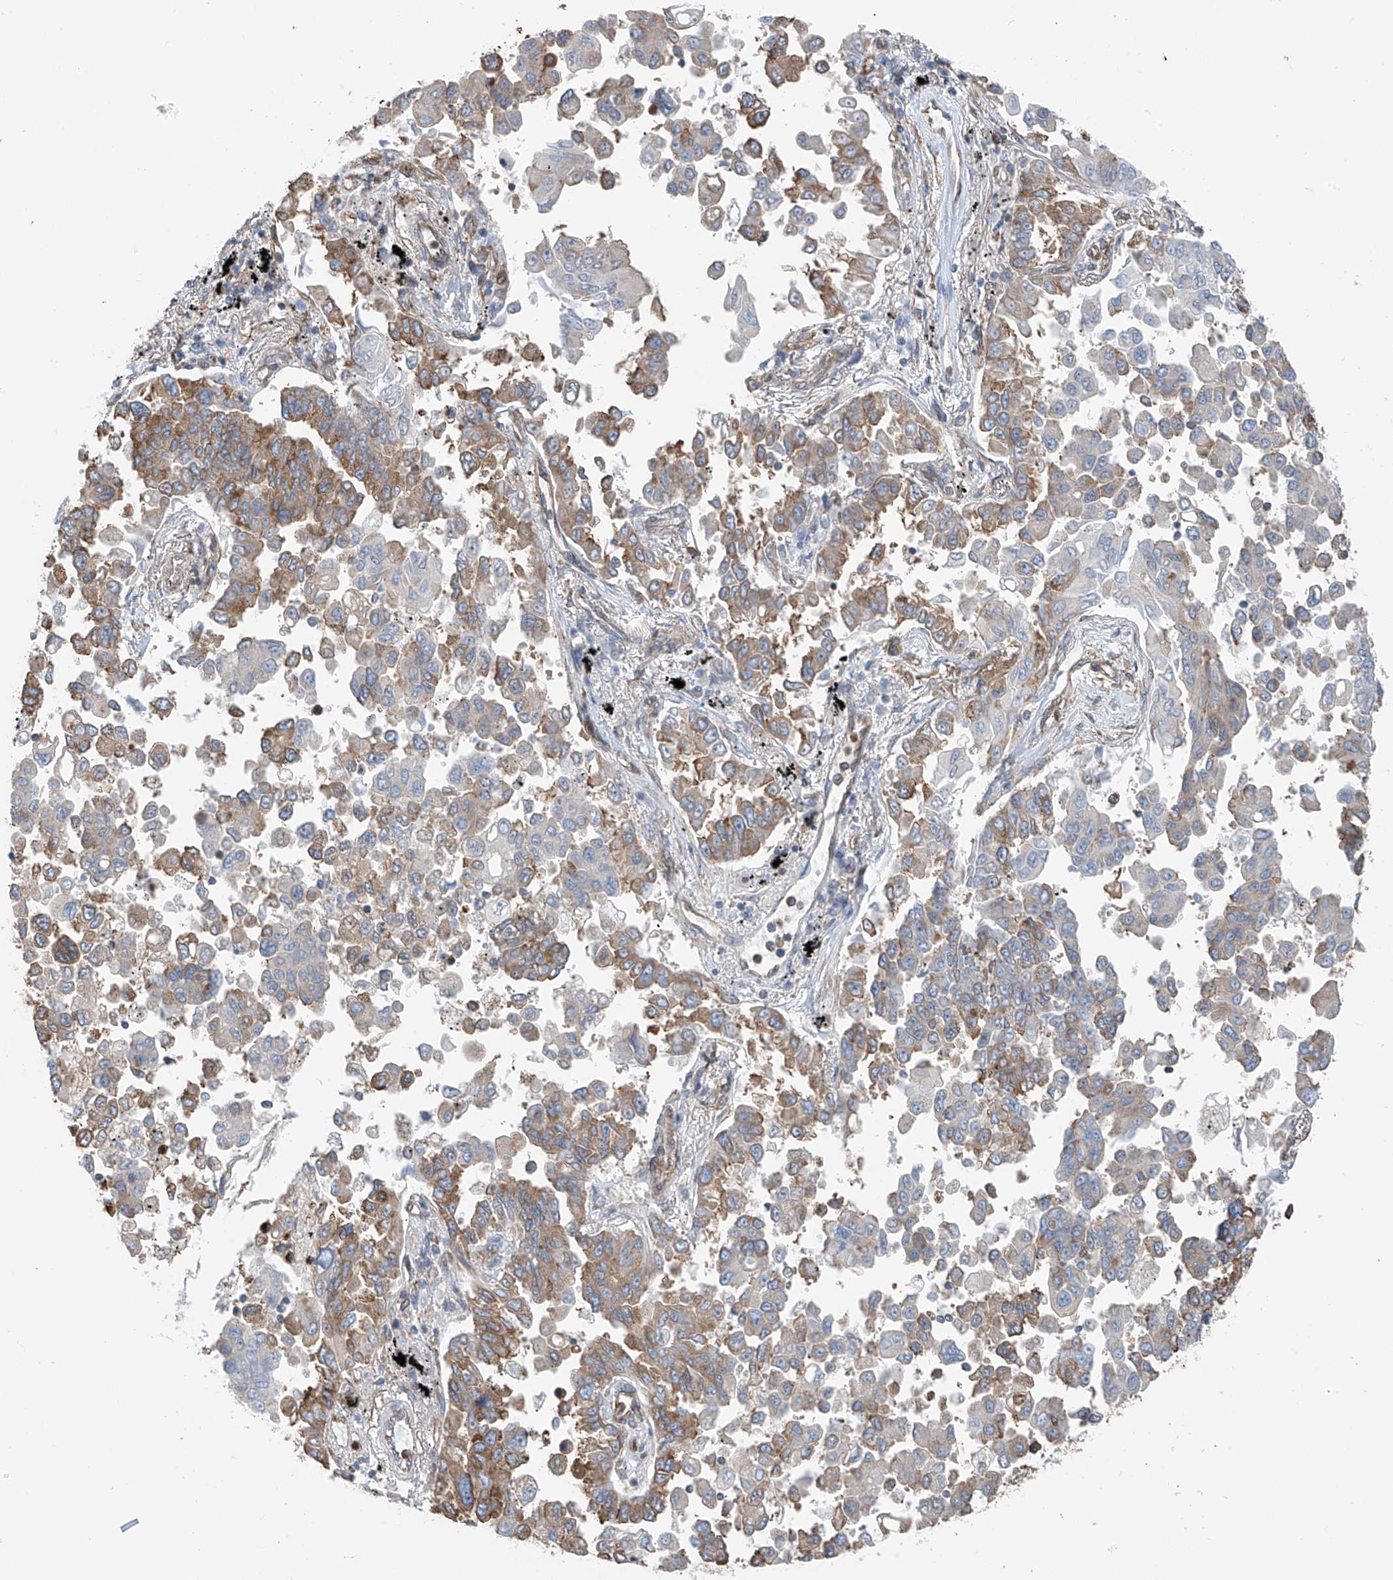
{"staining": {"intensity": "moderate", "quantity": "25%-75%", "location": "cytoplasmic/membranous"}, "tissue": "lung cancer", "cell_type": "Tumor cells", "image_type": "cancer", "snomed": [{"axis": "morphology", "description": "Adenocarcinoma, NOS"}, {"axis": "topography", "description": "Lung"}], "caption": "Human lung cancer stained with a brown dye exhibits moderate cytoplasmic/membranous positive staining in about 25%-75% of tumor cells.", "gene": "ZNF189", "patient": {"sex": "female", "age": 67}}